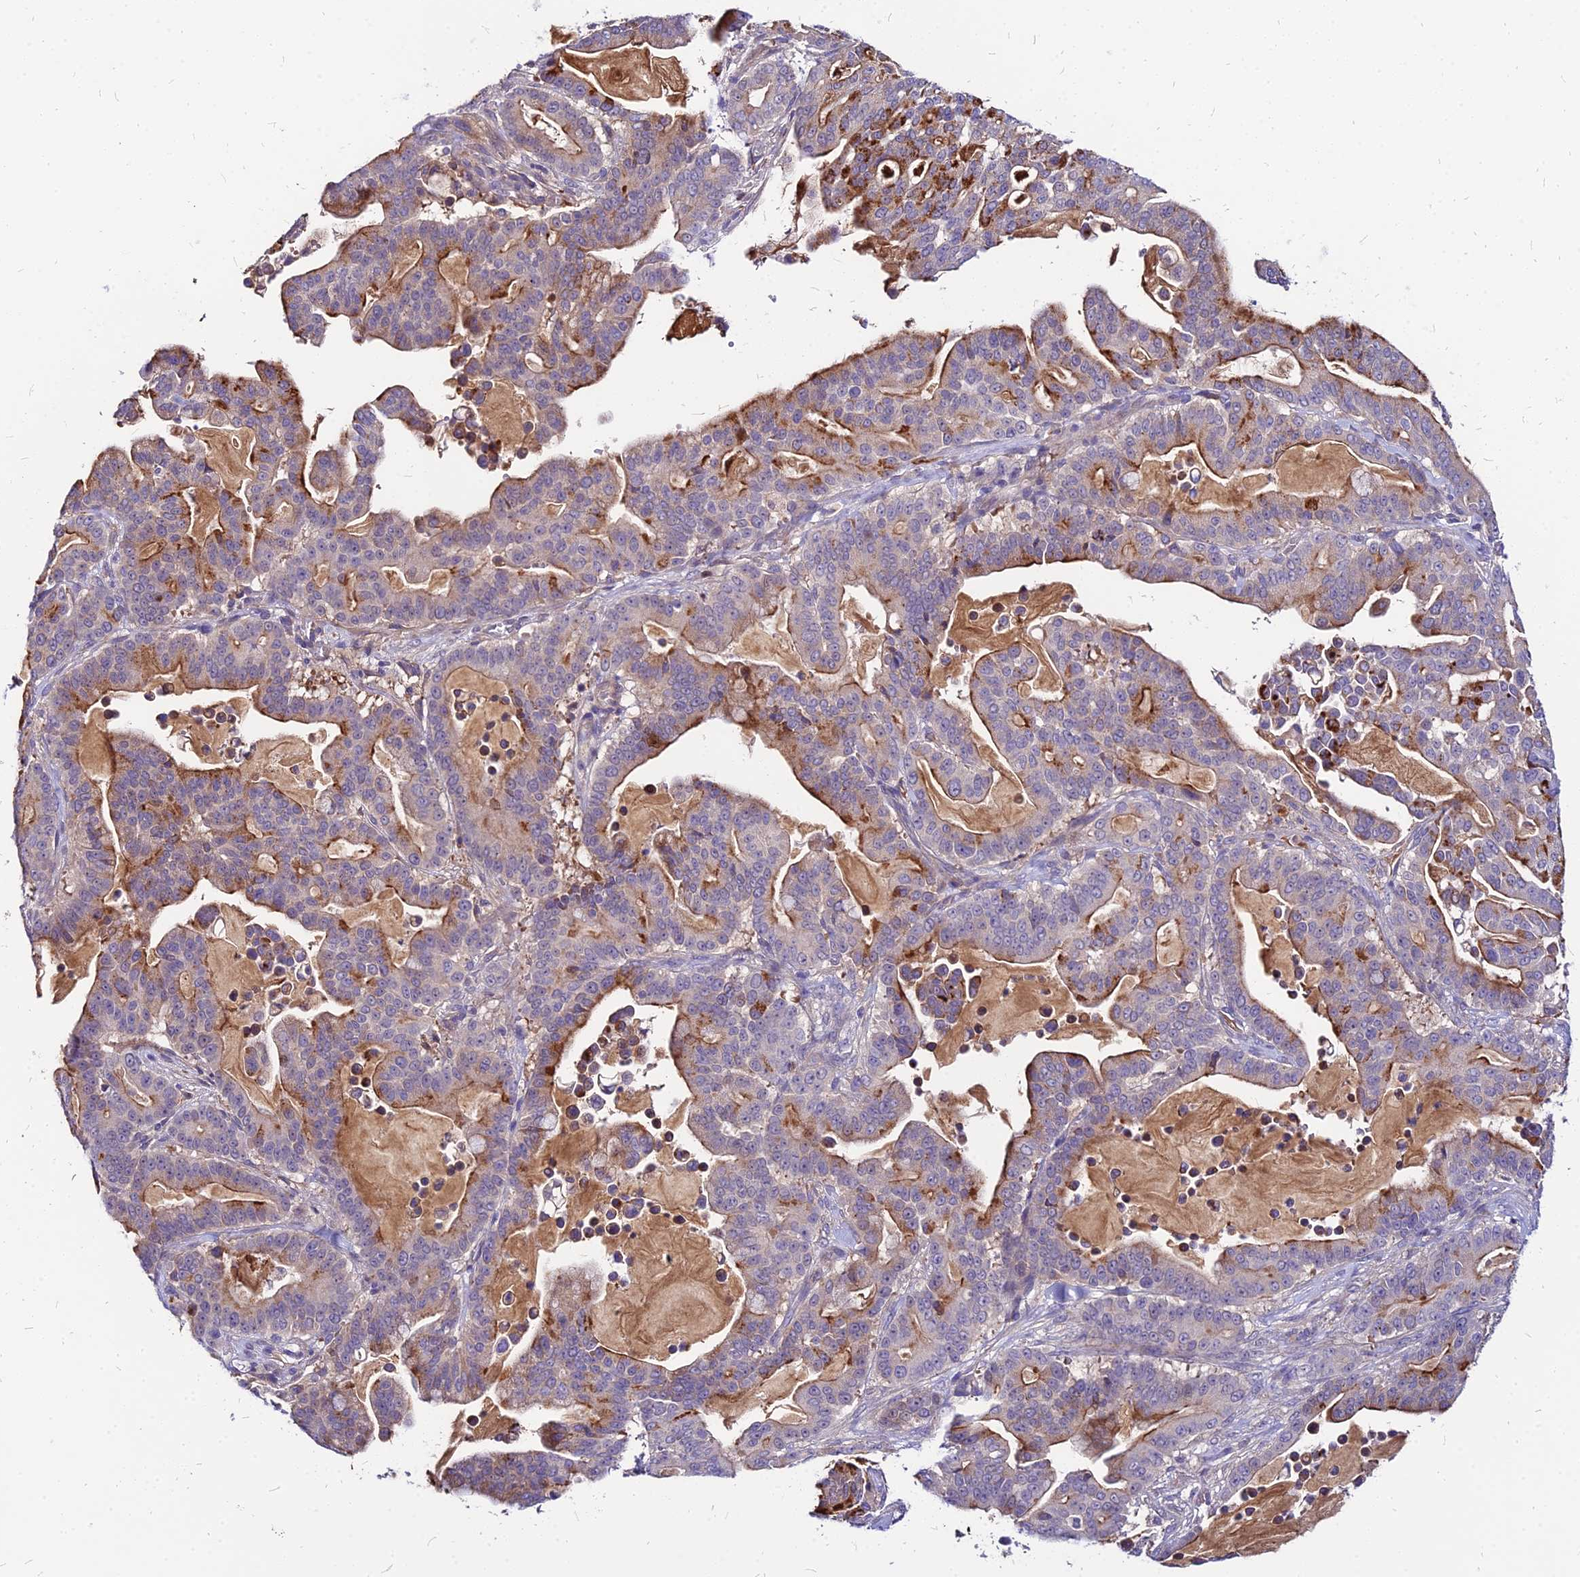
{"staining": {"intensity": "strong", "quantity": "25%-75%", "location": "cytoplasmic/membranous"}, "tissue": "pancreatic cancer", "cell_type": "Tumor cells", "image_type": "cancer", "snomed": [{"axis": "morphology", "description": "Adenocarcinoma, NOS"}, {"axis": "topography", "description": "Pancreas"}], "caption": "IHC of human pancreatic cancer (adenocarcinoma) demonstrates high levels of strong cytoplasmic/membranous expression in about 25%-75% of tumor cells.", "gene": "ACSM6", "patient": {"sex": "male", "age": 63}}